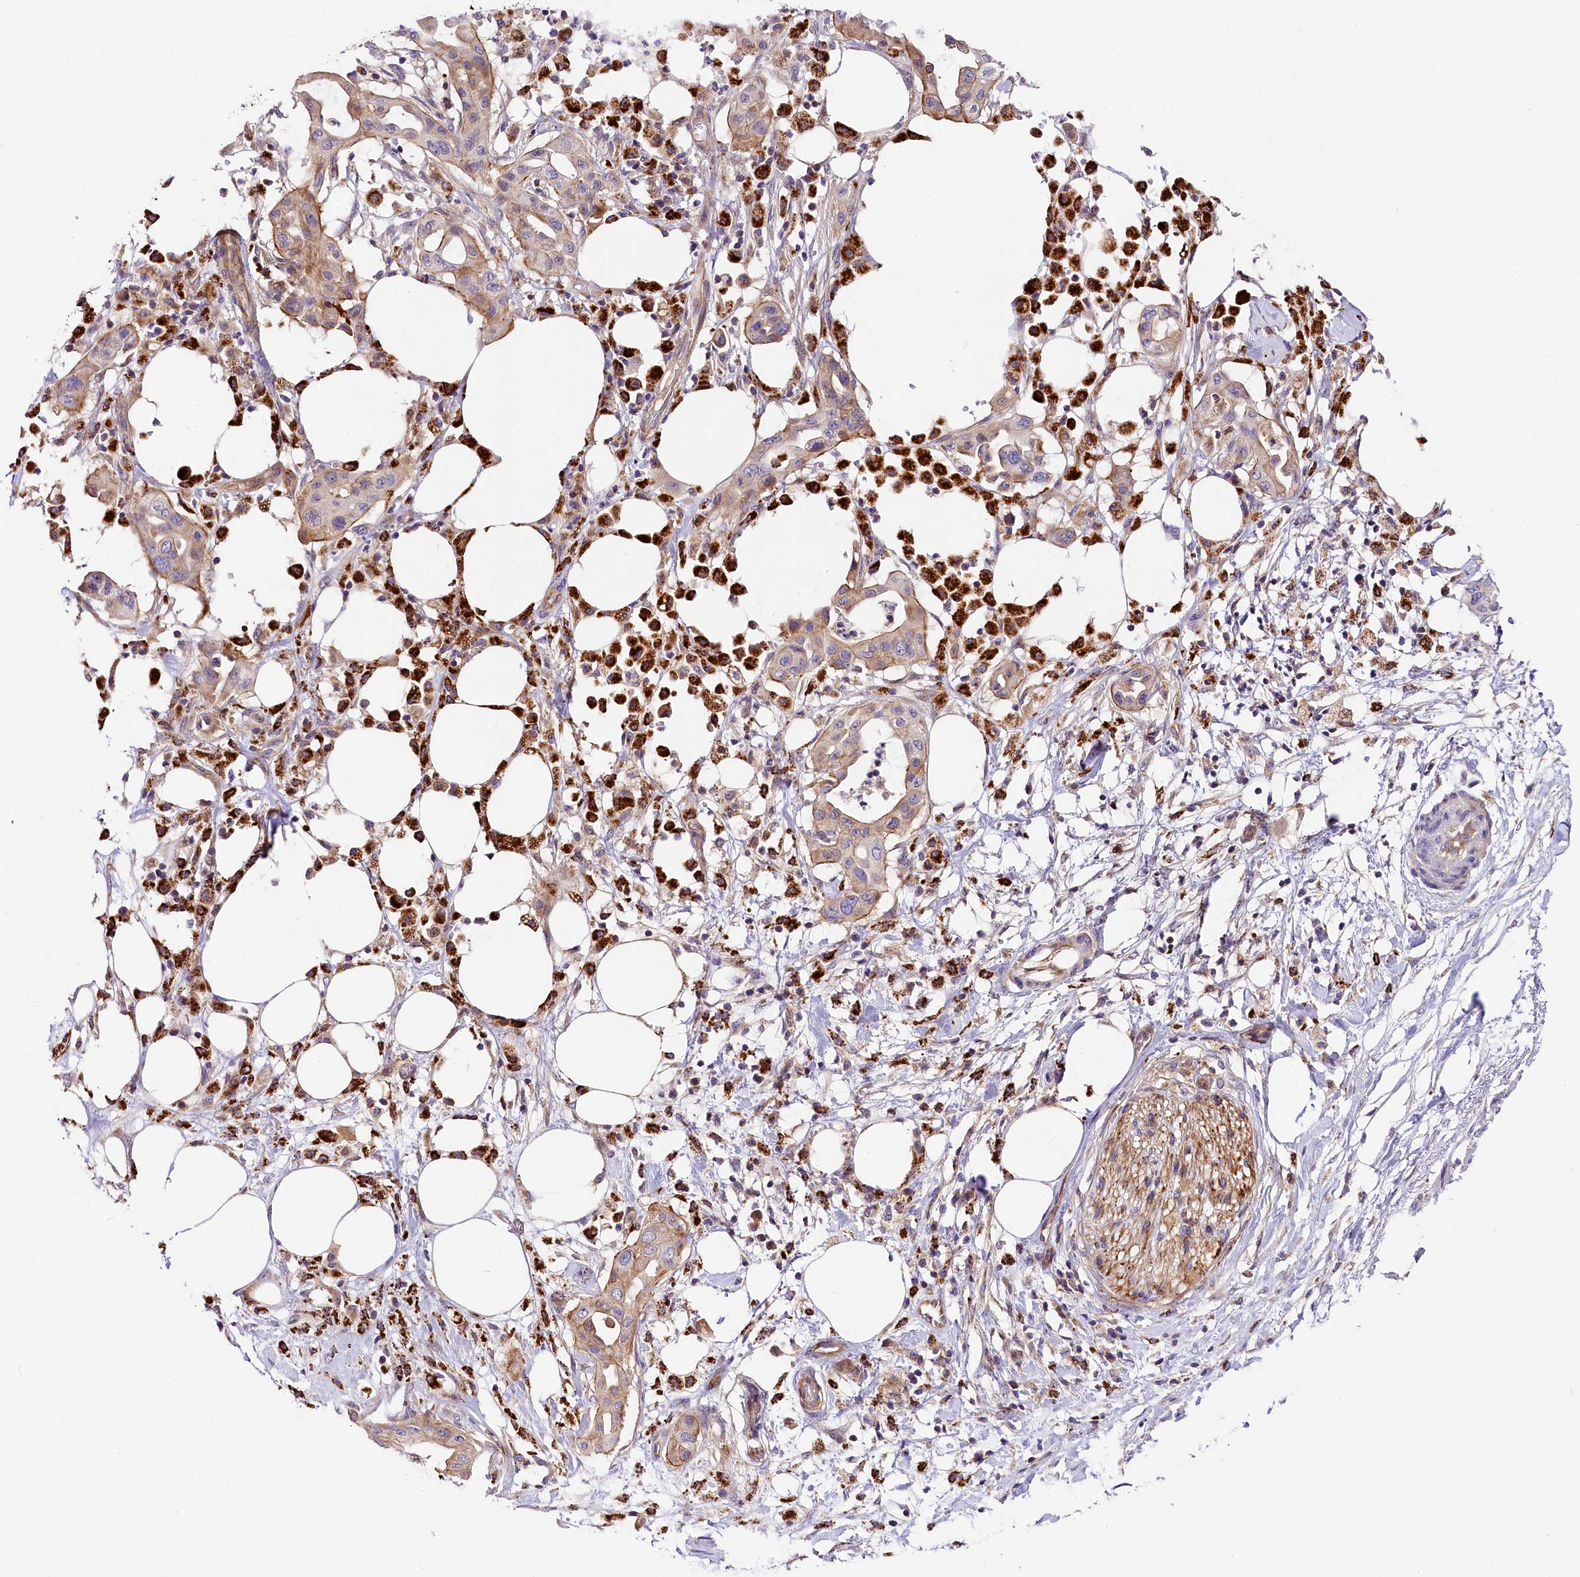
{"staining": {"intensity": "moderate", "quantity": "25%-75%", "location": "cytoplasmic/membranous"}, "tissue": "pancreatic cancer", "cell_type": "Tumor cells", "image_type": "cancer", "snomed": [{"axis": "morphology", "description": "Adenocarcinoma, NOS"}, {"axis": "topography", "description": "Pancreas"}], "caption": "Moderate cytoplasmic/membranous protein positivity is appreciated in about 25%-75% of tumor cells in pancreatic cancer. Using DAB (3,3'-diaminobenzidine) (brown) and hematoxylin (blue) stains, captured at high magnification using brightfield microscopy.", "gene": "ARMC6", "patient": {"sex": "male", "age": 68}}